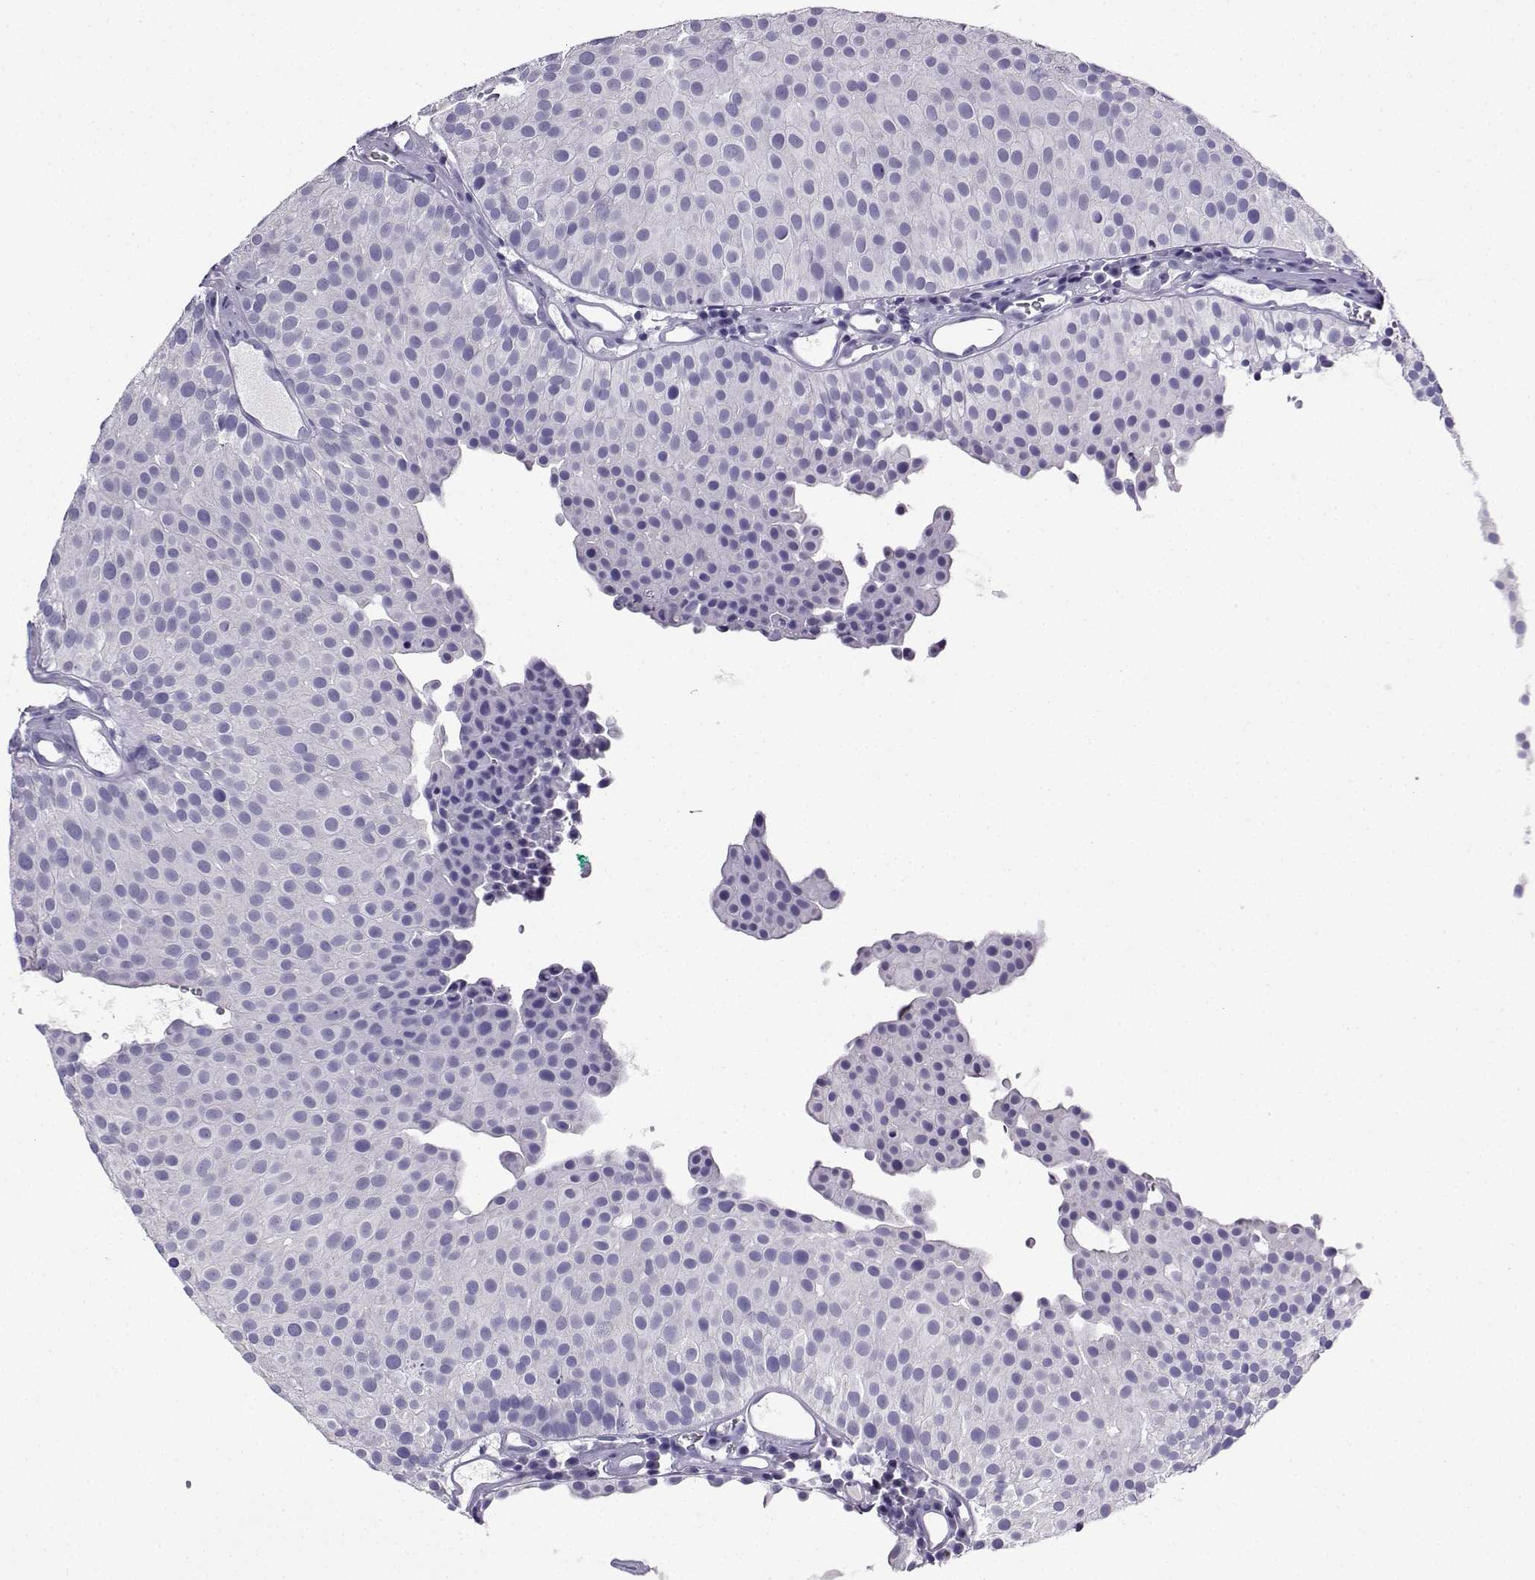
{"staining": {"intensity": "negative", "quantity": "none", "location": "none"}, "tissue": "urothelial cancer", "cell_type": "Tumor cells", "image_type": "cancer", "snomed": [{"axis": "morphology", "description": "Urothelial carcinoma, Low grade"}, {"axis": "topography", "description": "Urinary bladder"}], "caption": "Protein analysis of low-grade urothelial carcinoma displays no significant positivity in tumor cells.", "gene": "LINGO1", "patient": {"sex": "female", "age": 87}}